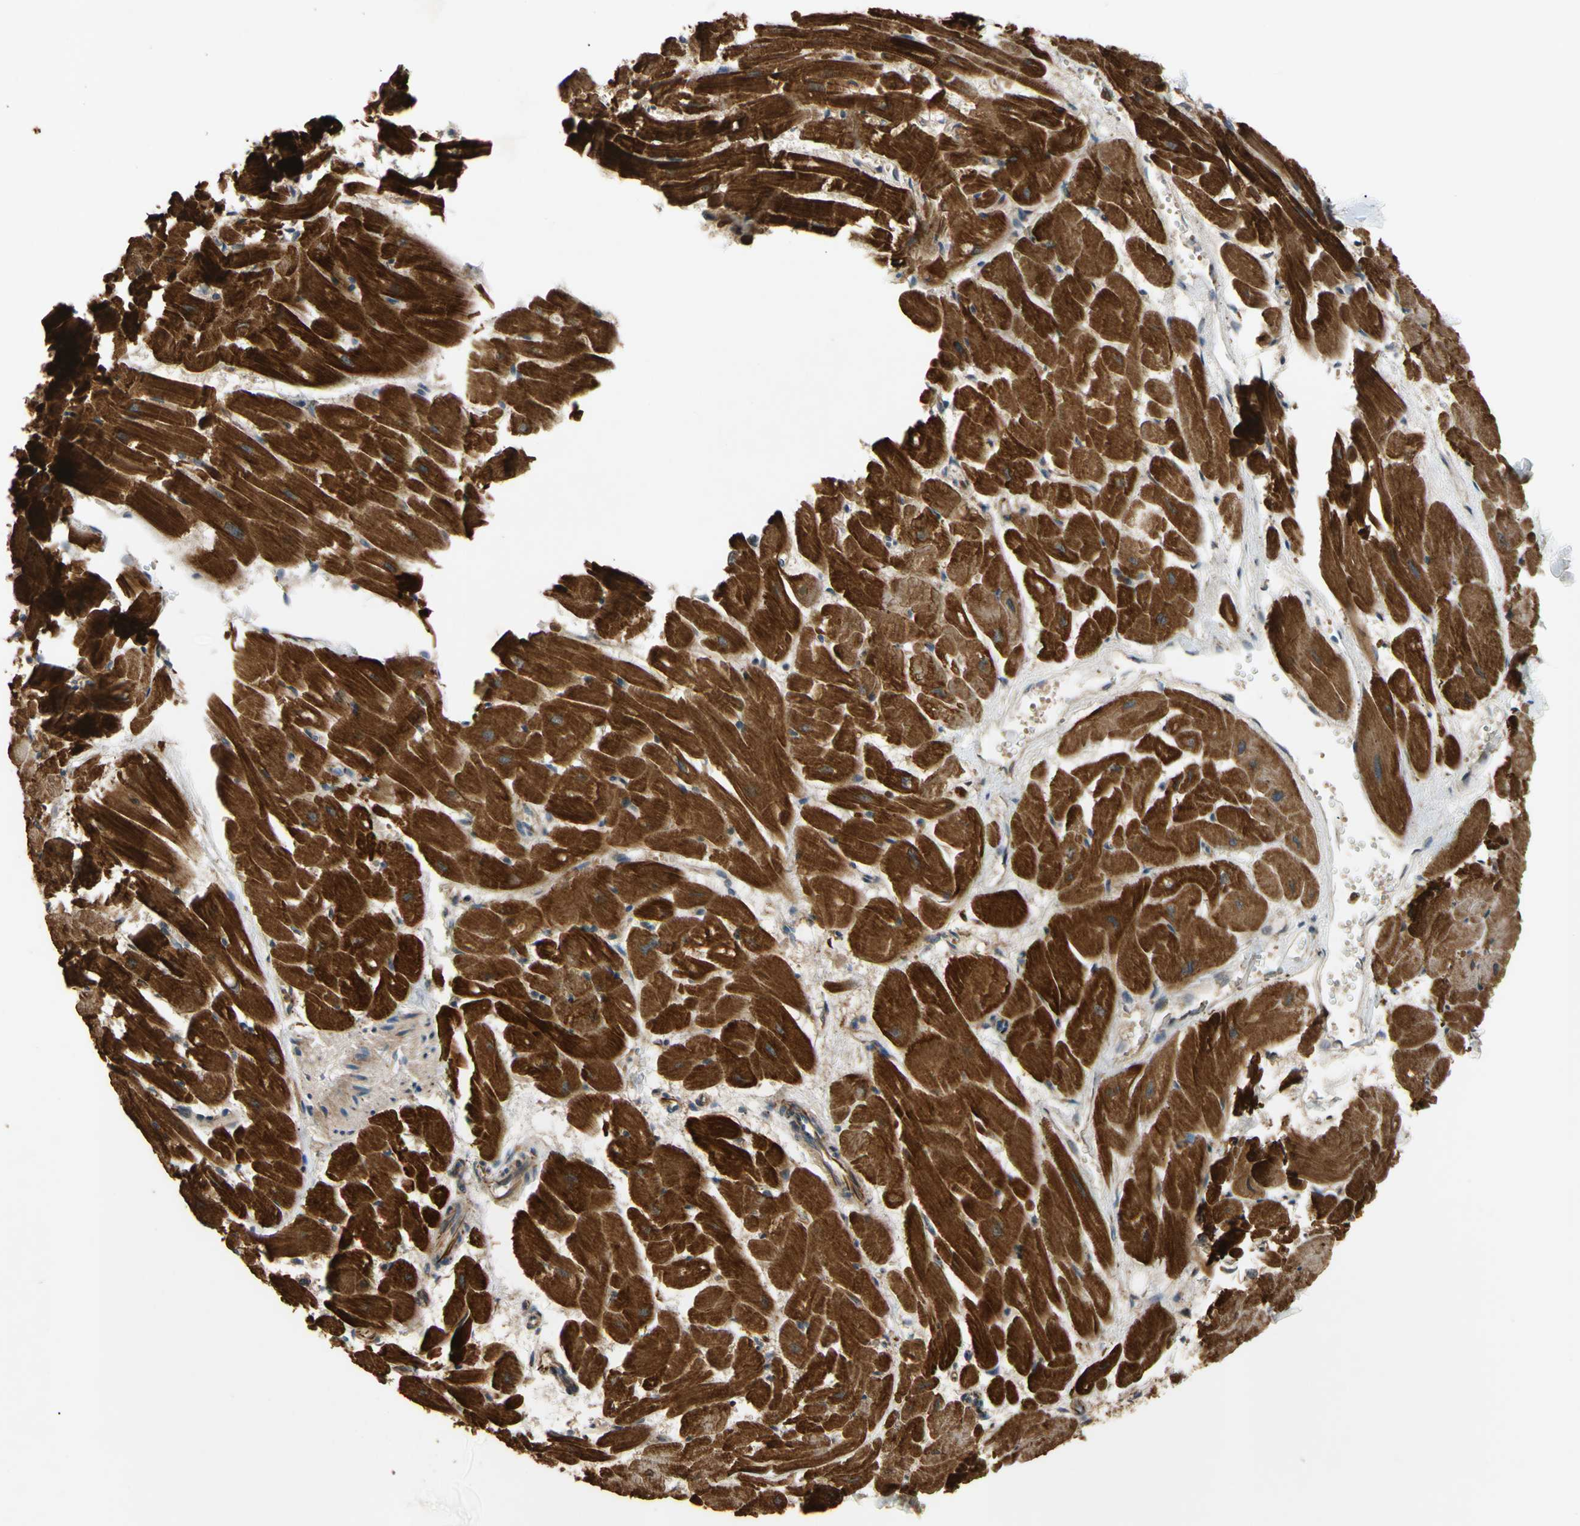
{"staining": {"intensity": "strong", "quantity": "25%-75%", "location": "cytoplasmic/membranous"}, "tissue": "heart muscle", "cell_type": "Cardiomyocytes", "image_type": "normal", "snomed": [{"axis": "morphology", "description": "Normal tissue, NOS"}, {"axis": "topography", "description": "Heart"}], "caption": "Protein analysis of benign heart muscle exhibits strong cytoplasmic/membranous expression in approximately 25%-75% of cardiomyocytes. (IHC, brightfield microscopy, high magnification).", "gene": "TUBG2", "patient": {"sex": "female", "age": 19}}